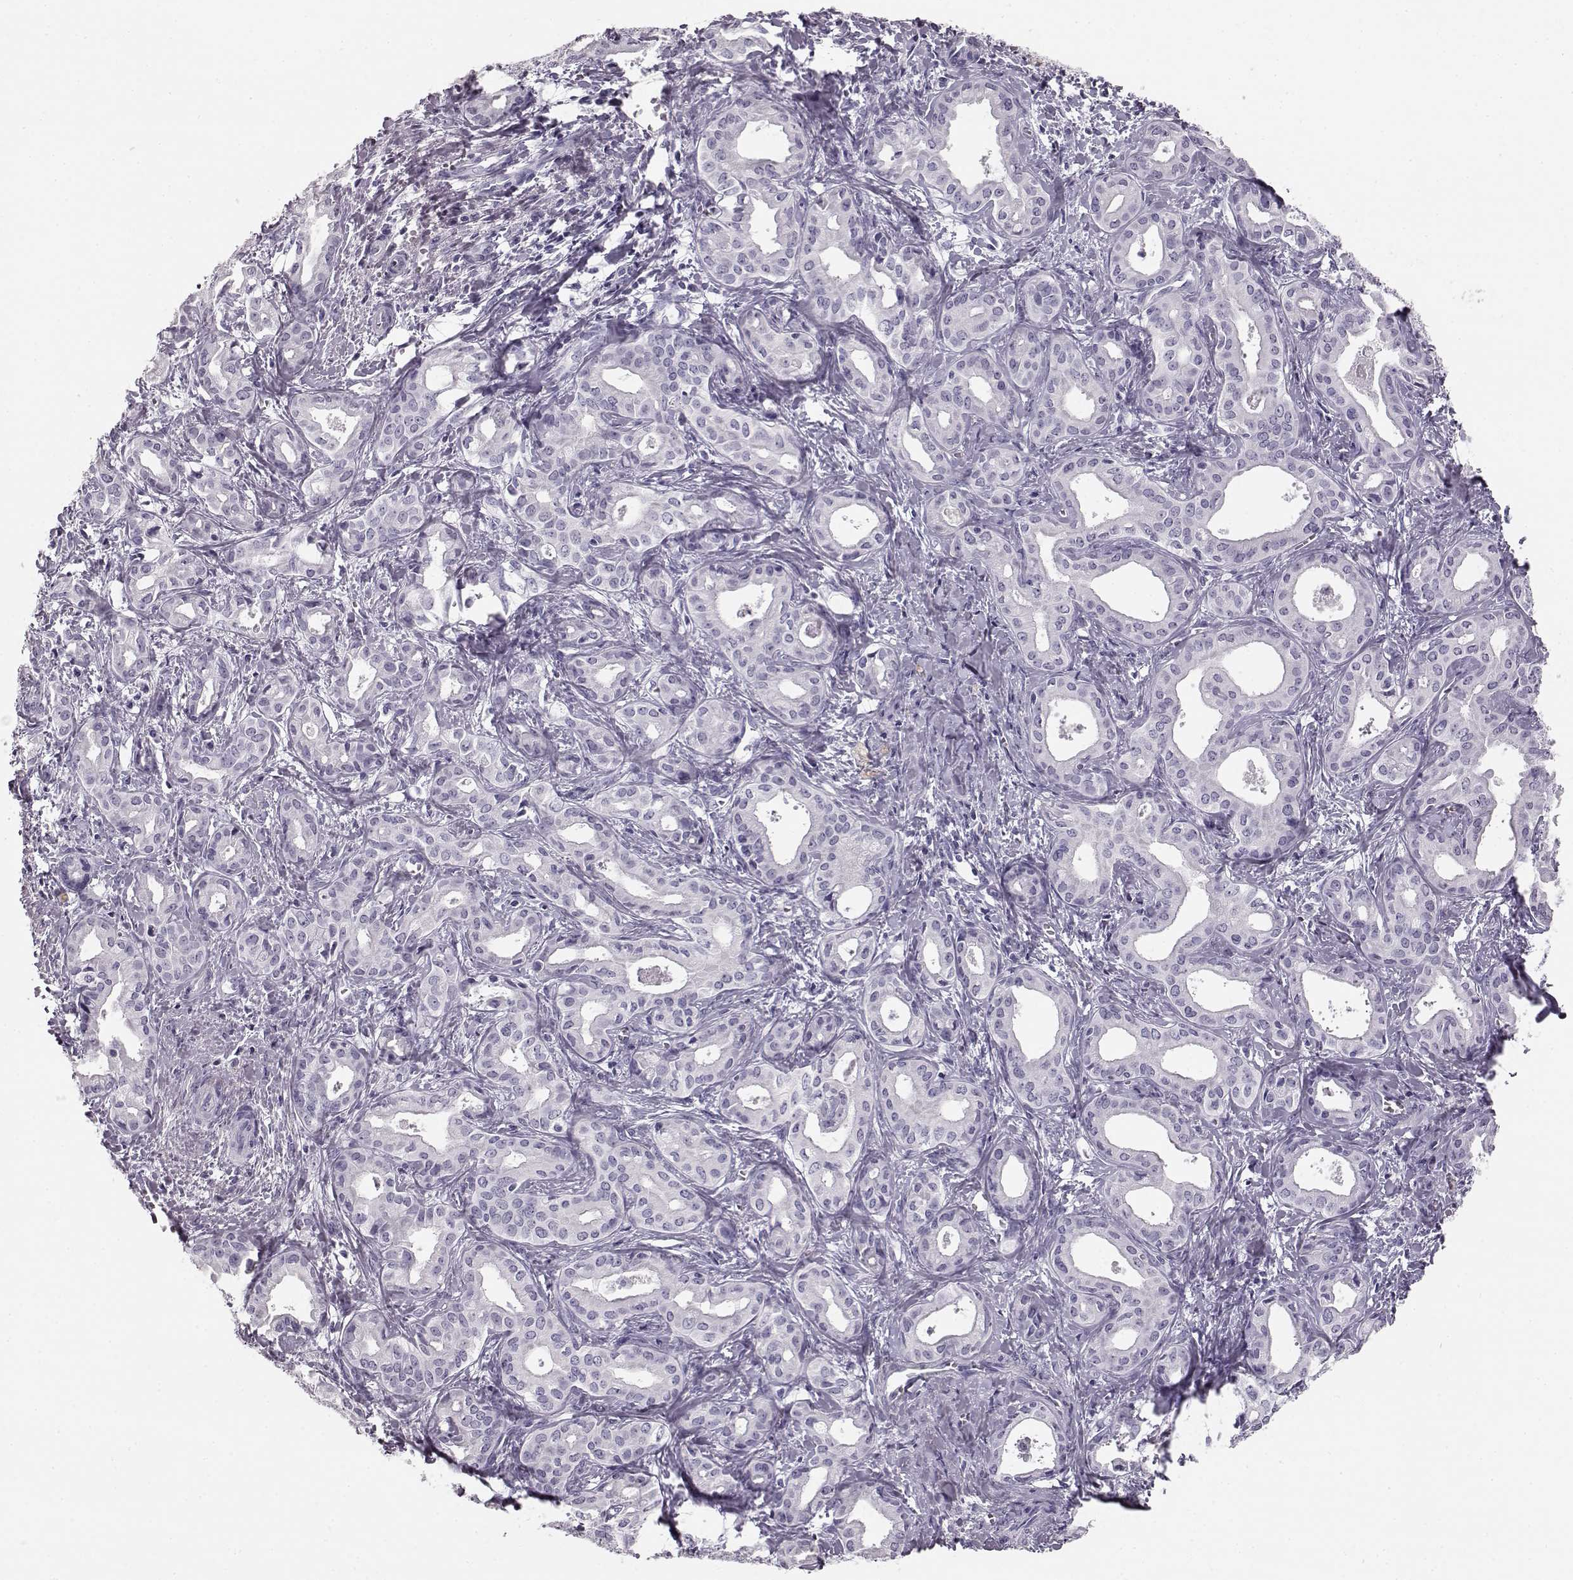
{"staining": {"intensity": "negative", "quantity": "none", "location": "none"}, "tissue": "liver cancer", "cell_type": "Tumor cells", "image_type": "cancer", "snomed": [{"axis": "morphology", "description": "Cholangiocarcinoma"}, {"axis": "topography", "description": "Liver"}], "caption": "Immunohistochemistry (IHC) photomicrograph of human liver cancer stained for a protein (brown), which exhibits no staining in tumor cells.", "gene": "BFSP2", "patient": {"sex": "female", "age": 65}}